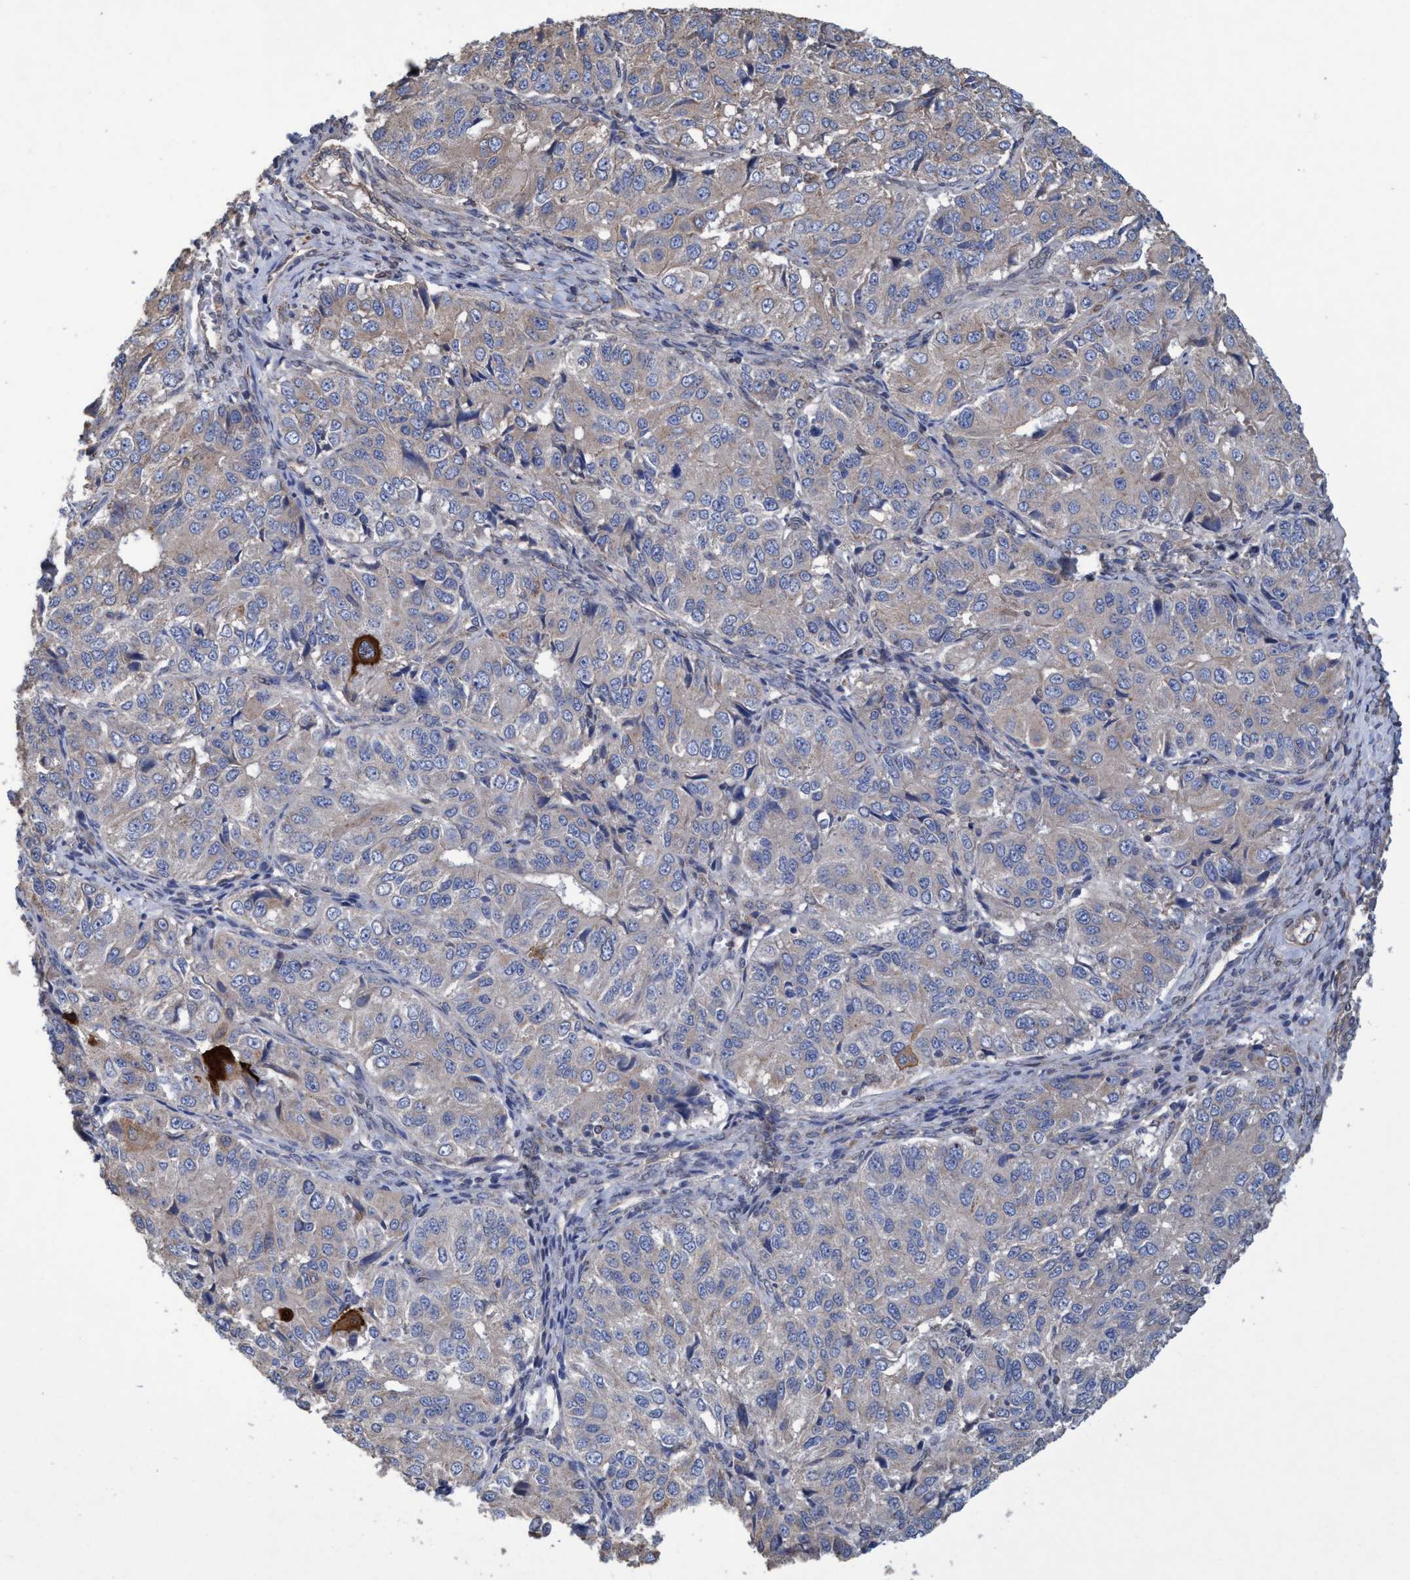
{"staining": {"intensity": "weak", "quantity": "<25%", "location": "cytoplasmic/membranous"}, "tissue": "ovarian cancer", "cell_type": "Tumor cells", "image_type": "cancer", "snomed": [{"axis": "morphology", "description": "Carcinoma, endometroid"}, {"axis": "topography", "description": "Ovary"}], "caption": "The micrograph shows no significant staining in tumor cells of ovarian cancer (endometroid carcinoma).", "gene": "BICD2", "patient": {"sex": "female", "age": 51}}